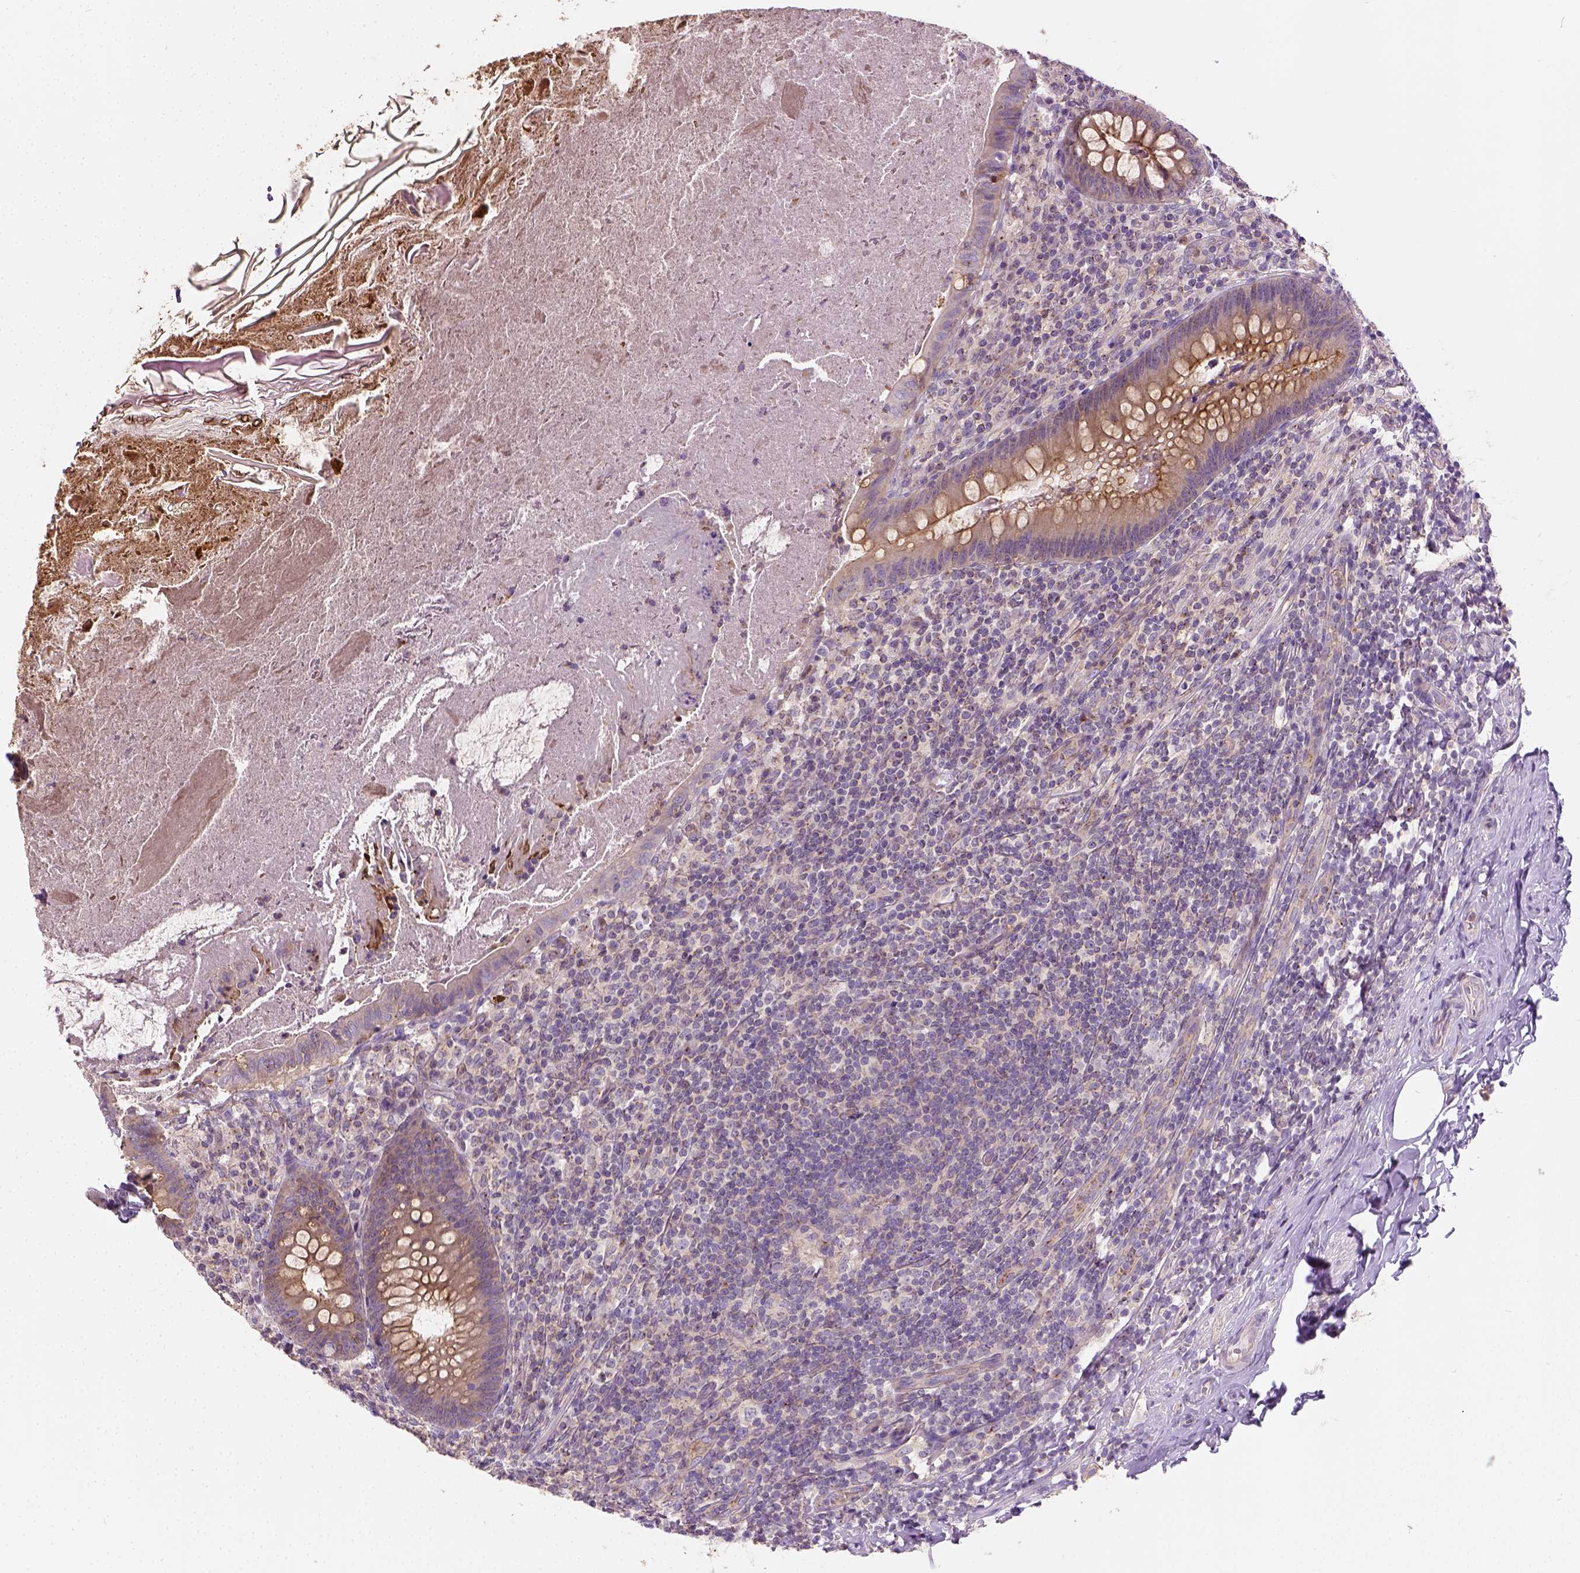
{"staining": {"intensity": "moderate", "quantity": "<25%", "location": "cytoplasmic/membranous"}, "tissue": "appendix", "cell_type": "Glandular cells", "image_type": "normal", "snomed": [{"axis": "morphology", "description": "Normal tissue, NOS"}, {"axis": "topography", "description": "Appendix"}], "caption": "This is an image of immunohistochemistry staining of unremarkable appendix, which shows moderate expression in the cytoplasmic/membranous of glandular cells.", "gene": "CRACR2A", "patient": {"sex": "male", "age": 47}}